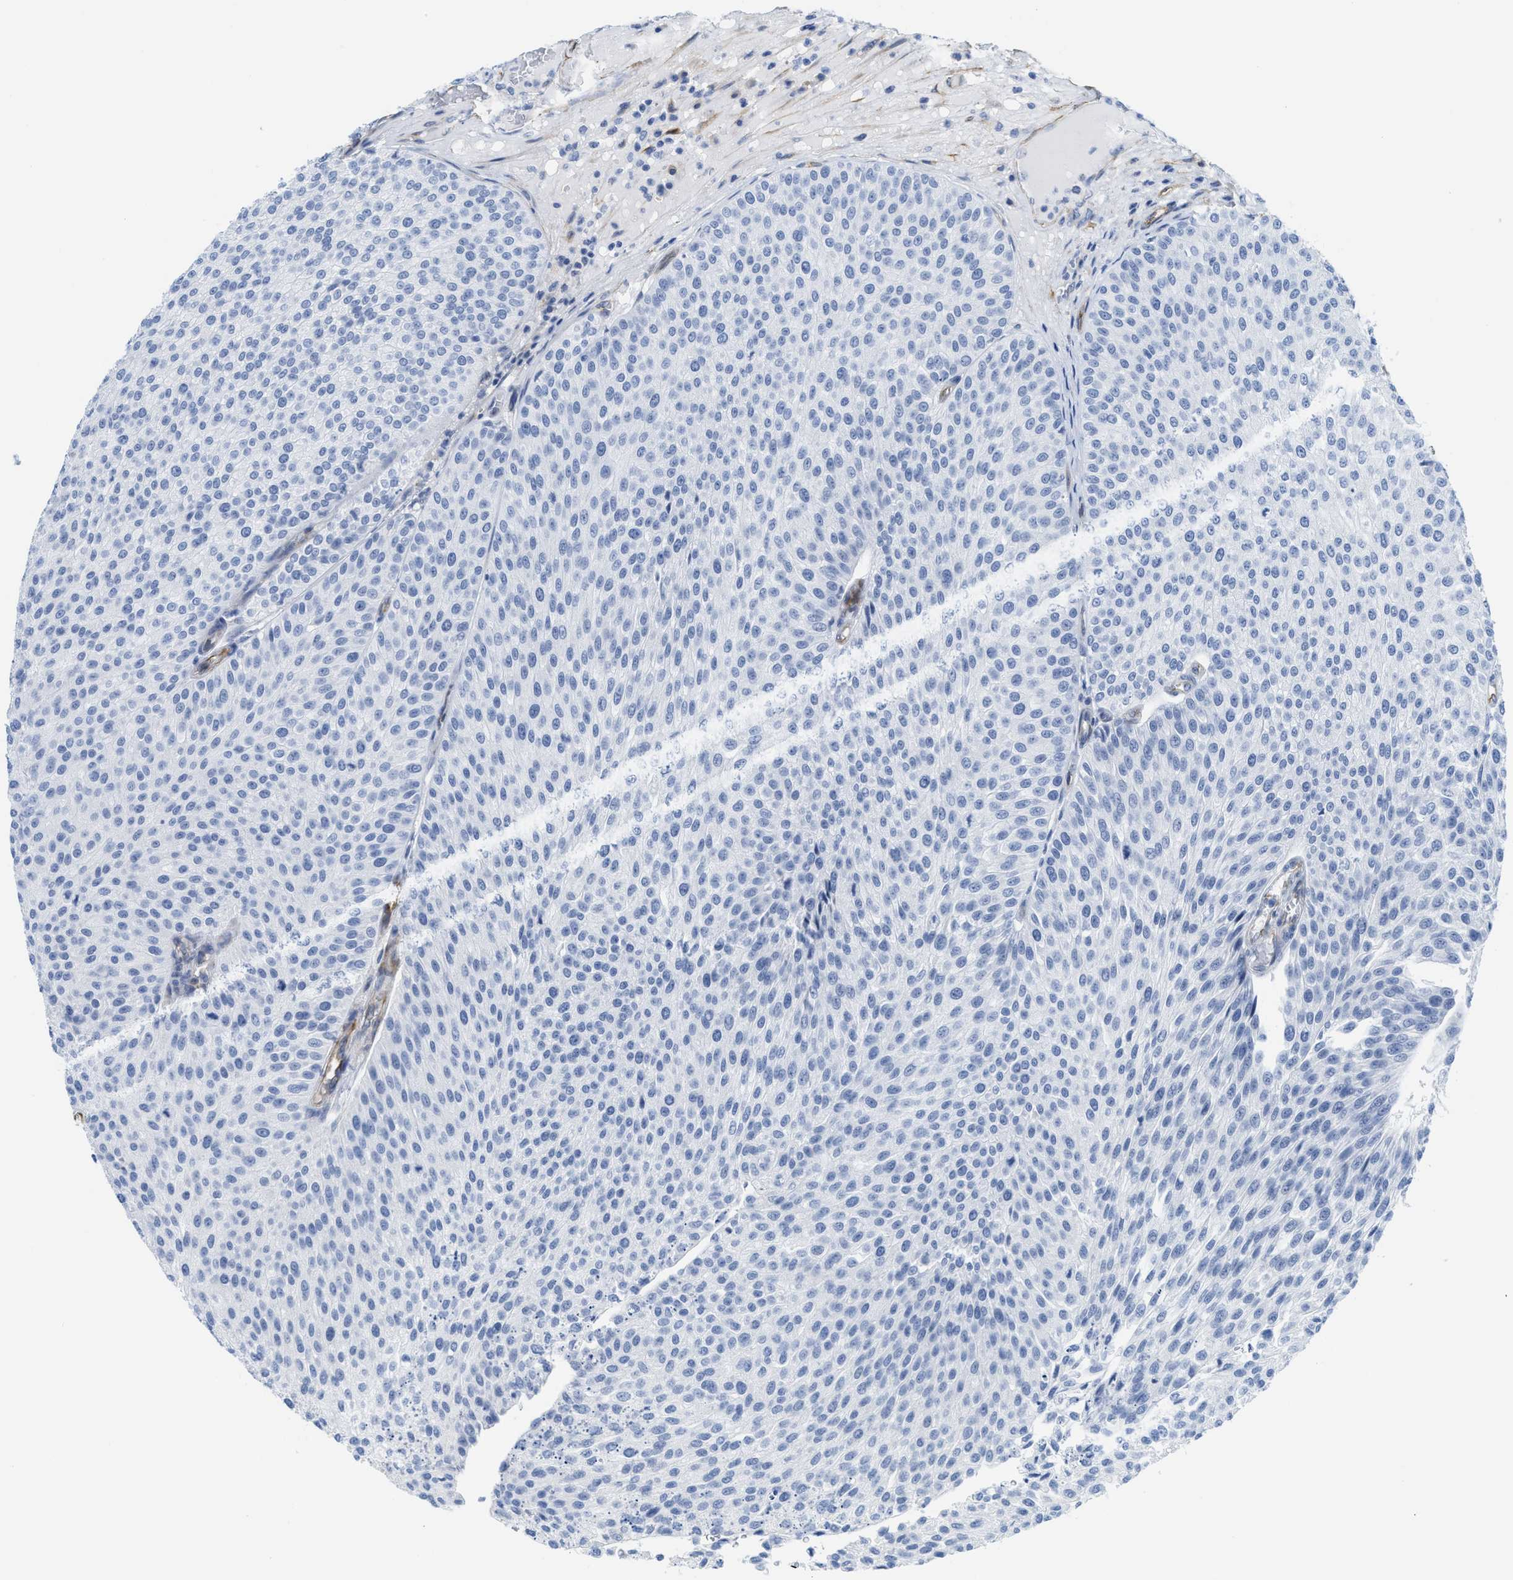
{"staining": {"intensity": "negative", "quantity": "none", "location": "none"}, "tissue": "urothelial cancer", "cell_type": "Tumor cells", "image_type": "cancer", "snomed": [{"axis": "morphology", "description": "Urothelial carcinoma, Low grade"}, {"axis": "topography", "description": "Smooth muscle"}, {"axis": "topography", "description": "Urinary bladder"}], "caption": "Histopathology image shows no protein expression in tumor cells of urothelial cancer tissue.", "gene": "TUB", "patient": {"sex": "male", "age": 60}}